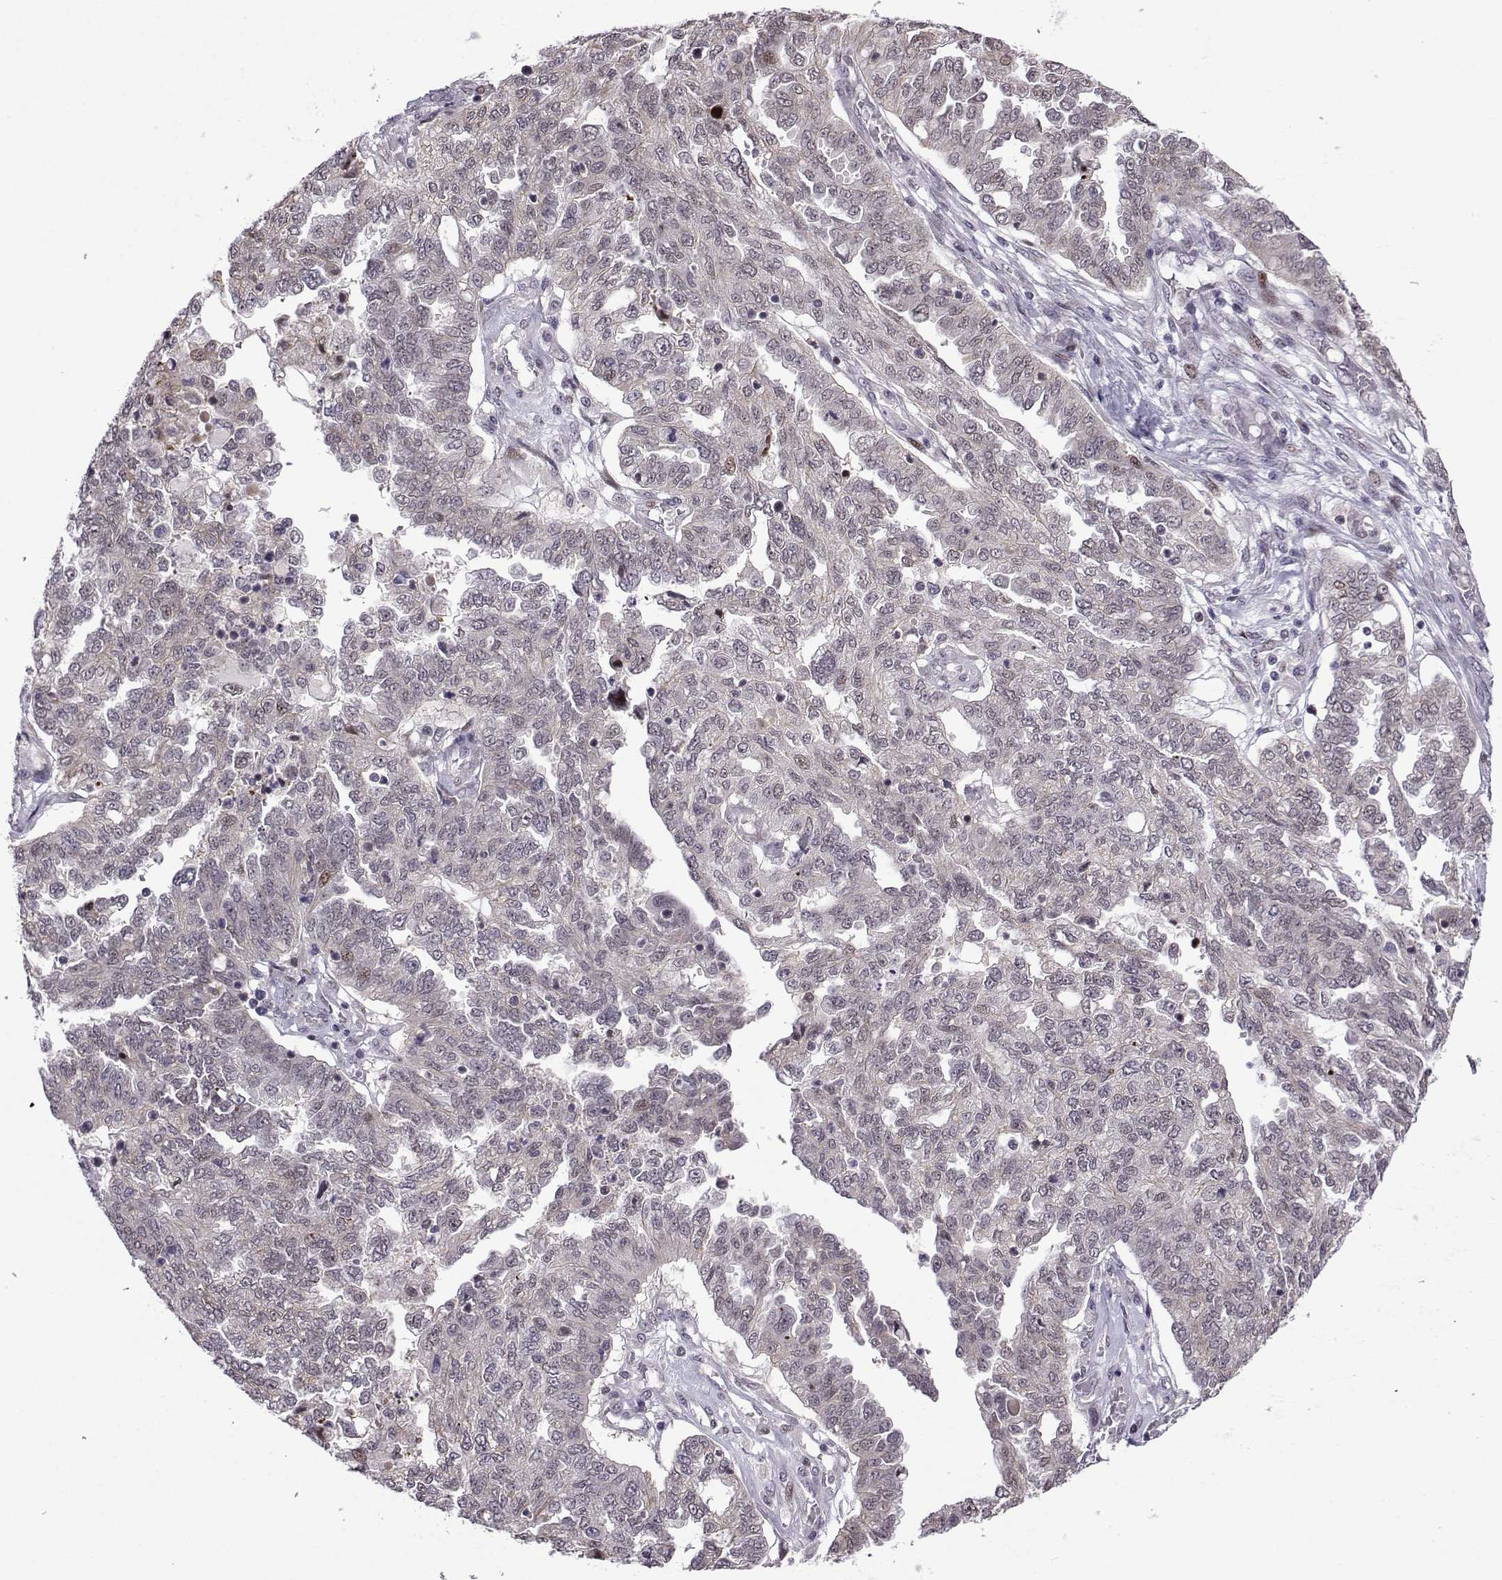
{"staining": {"intensity": "negative", "quantity": "none", "location": "none"}, "tissue": "ovarian cancer", "cell_type": "Tumor cells", "image_type": "cancer", "snomed": [{"axis": "morphology", "description": "Cystadenocarcinoma, serous, NOS"}, {"axis": "topography", "description": "Ovary"}], "caption": "Serous cystadenocarcinoma (ovarian) stained for a protein using IHC exhibits no expression tumor cells.", "gene": "FGF3", "patient": {"sex": "female", "age": 67}}